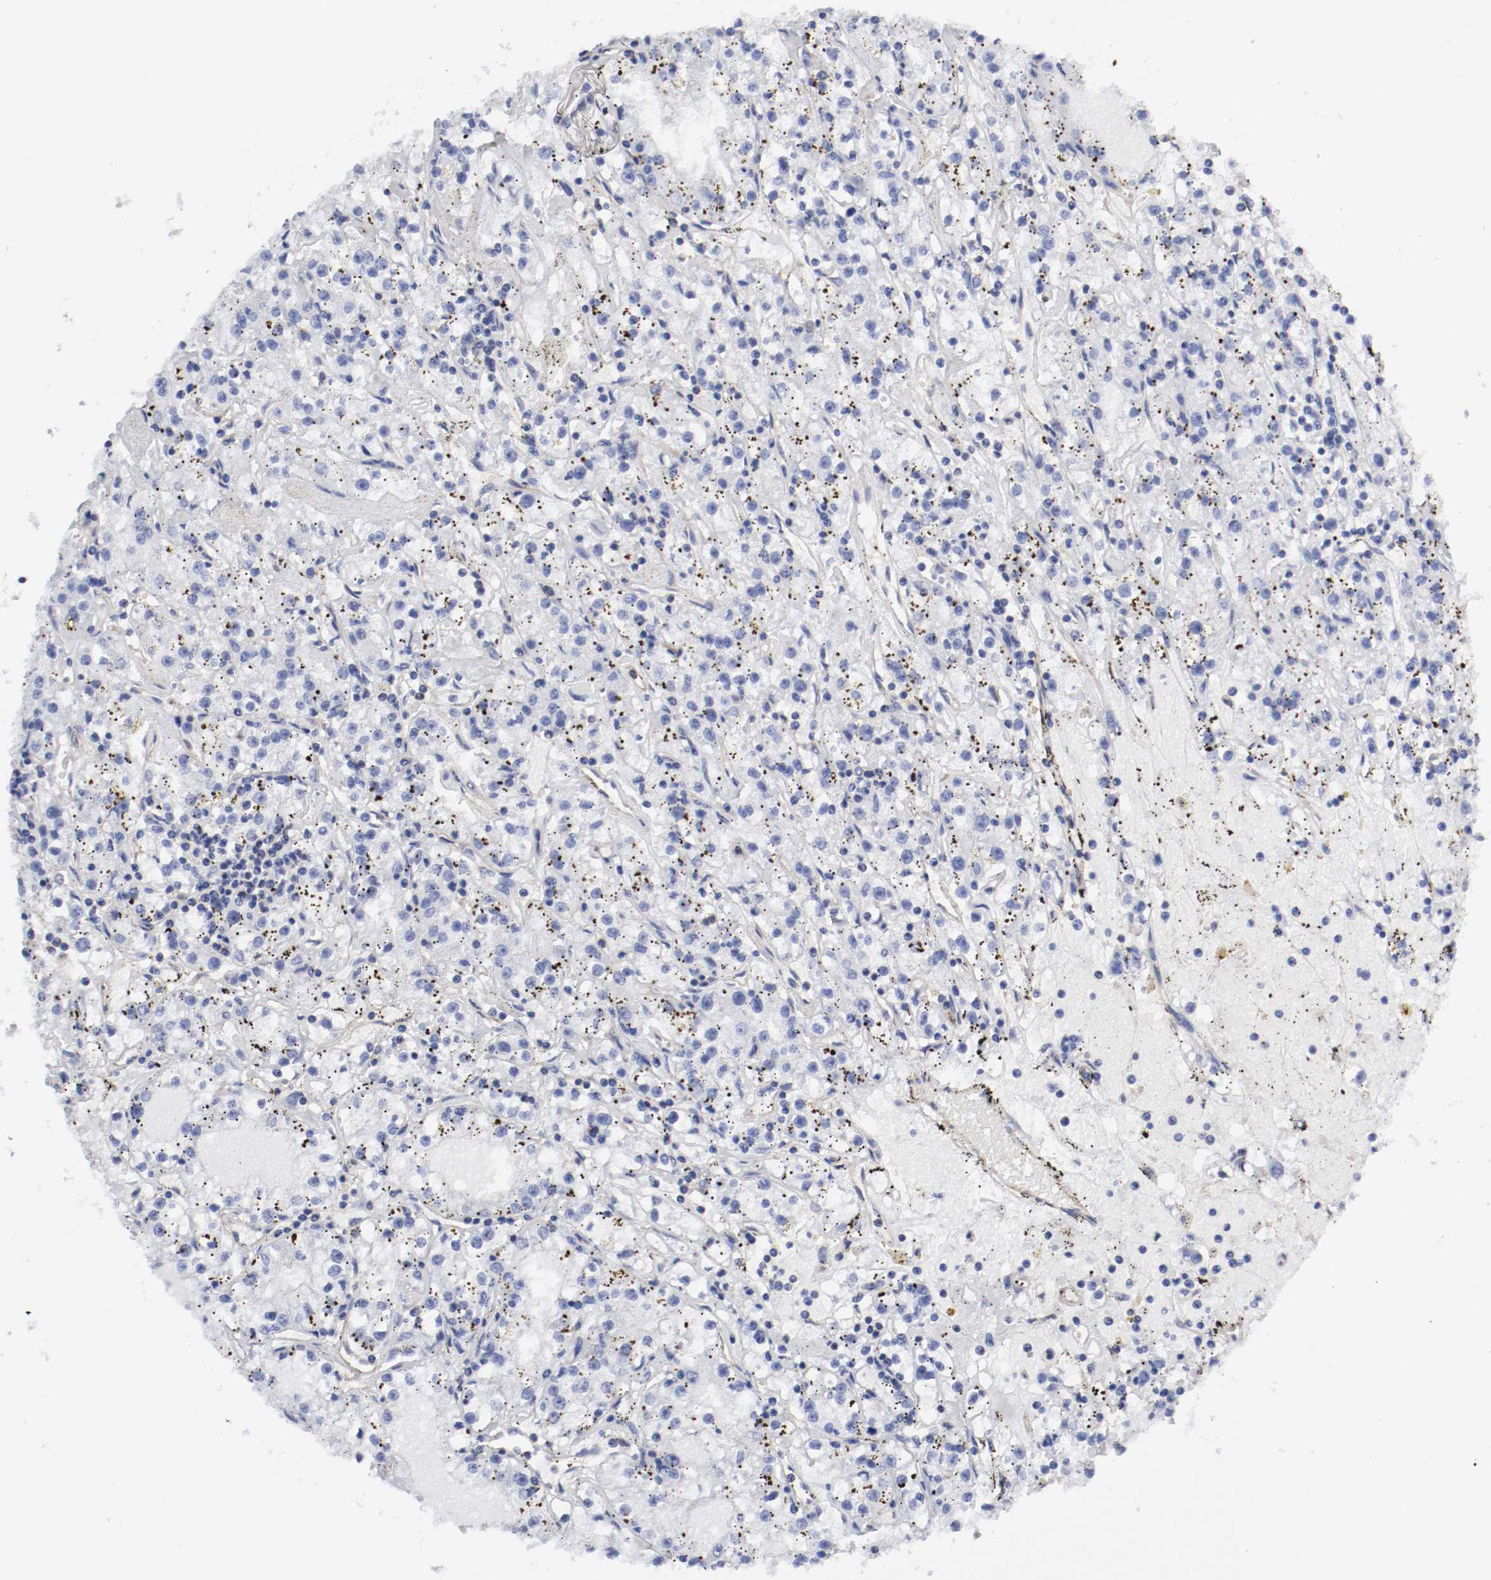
{"staining": {"intensity": "negative", "quantity": "none", "location": "none"}, "tissue": "renal cancer", "cell_type": "Tumor cells", "image_type": "cancer", "snomed": [{"axis": "morphology", "description": "Adenocarcinoma, NOS"}, {"axis": "topography", "description": "Kidney"}], "caption": "Protein analysis of renal adenocarcinoma shows no significant positivity in tumor cells. Brightfield microscopy of immunohistochemistry (IHC) stained with DAB (3,3'-diaminobenzidine) (brown) and hematoxylin (blue), captured at high magnification.", "gene": "IFITM1", "patient": {"sex": "male", "age": 56}}